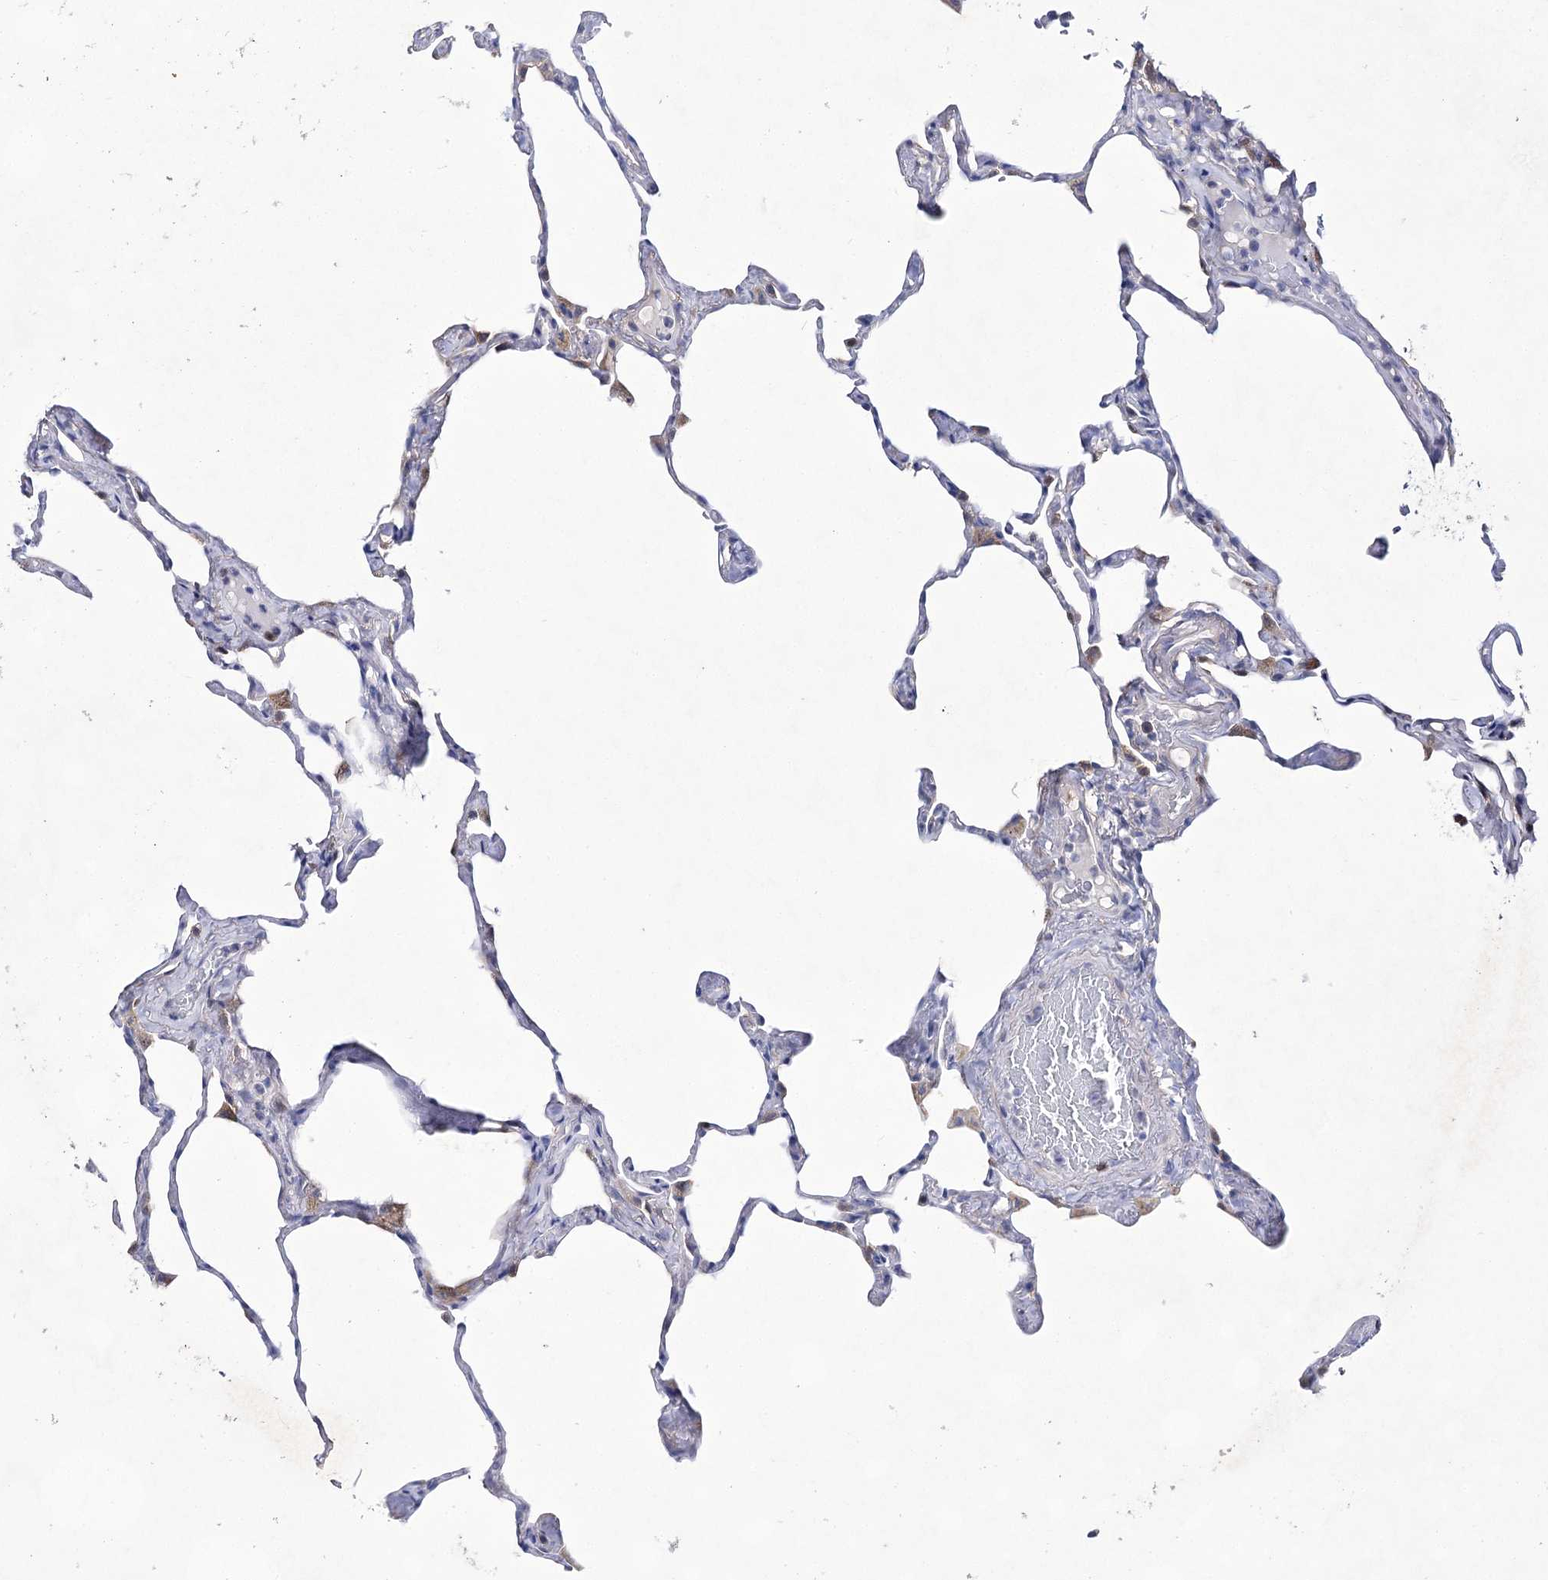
{"staining": {"intensity": "negative", "quantity": "none", "location": "none"}, "tissue": "lung", "cell_type": "Alveolar cells", "image_type": "normal", "snomed": [{"axis": "morphology", "description": "Normal tissue, NOS"}, {"axis": "topography", "description": "Lung"}], "caption": "Immunohistochemistry (IHC) image of benign lung: human lung stained with DAB (3,3'-diaminobenzidine) reveals no significant protein positivity in alveolar cells. (DAB immunohistochemistry (IHC) visualized using brightfield microscopy, high magnification).", "gene": "UGDH", "patient": {"sex": "male", "age": 65}}